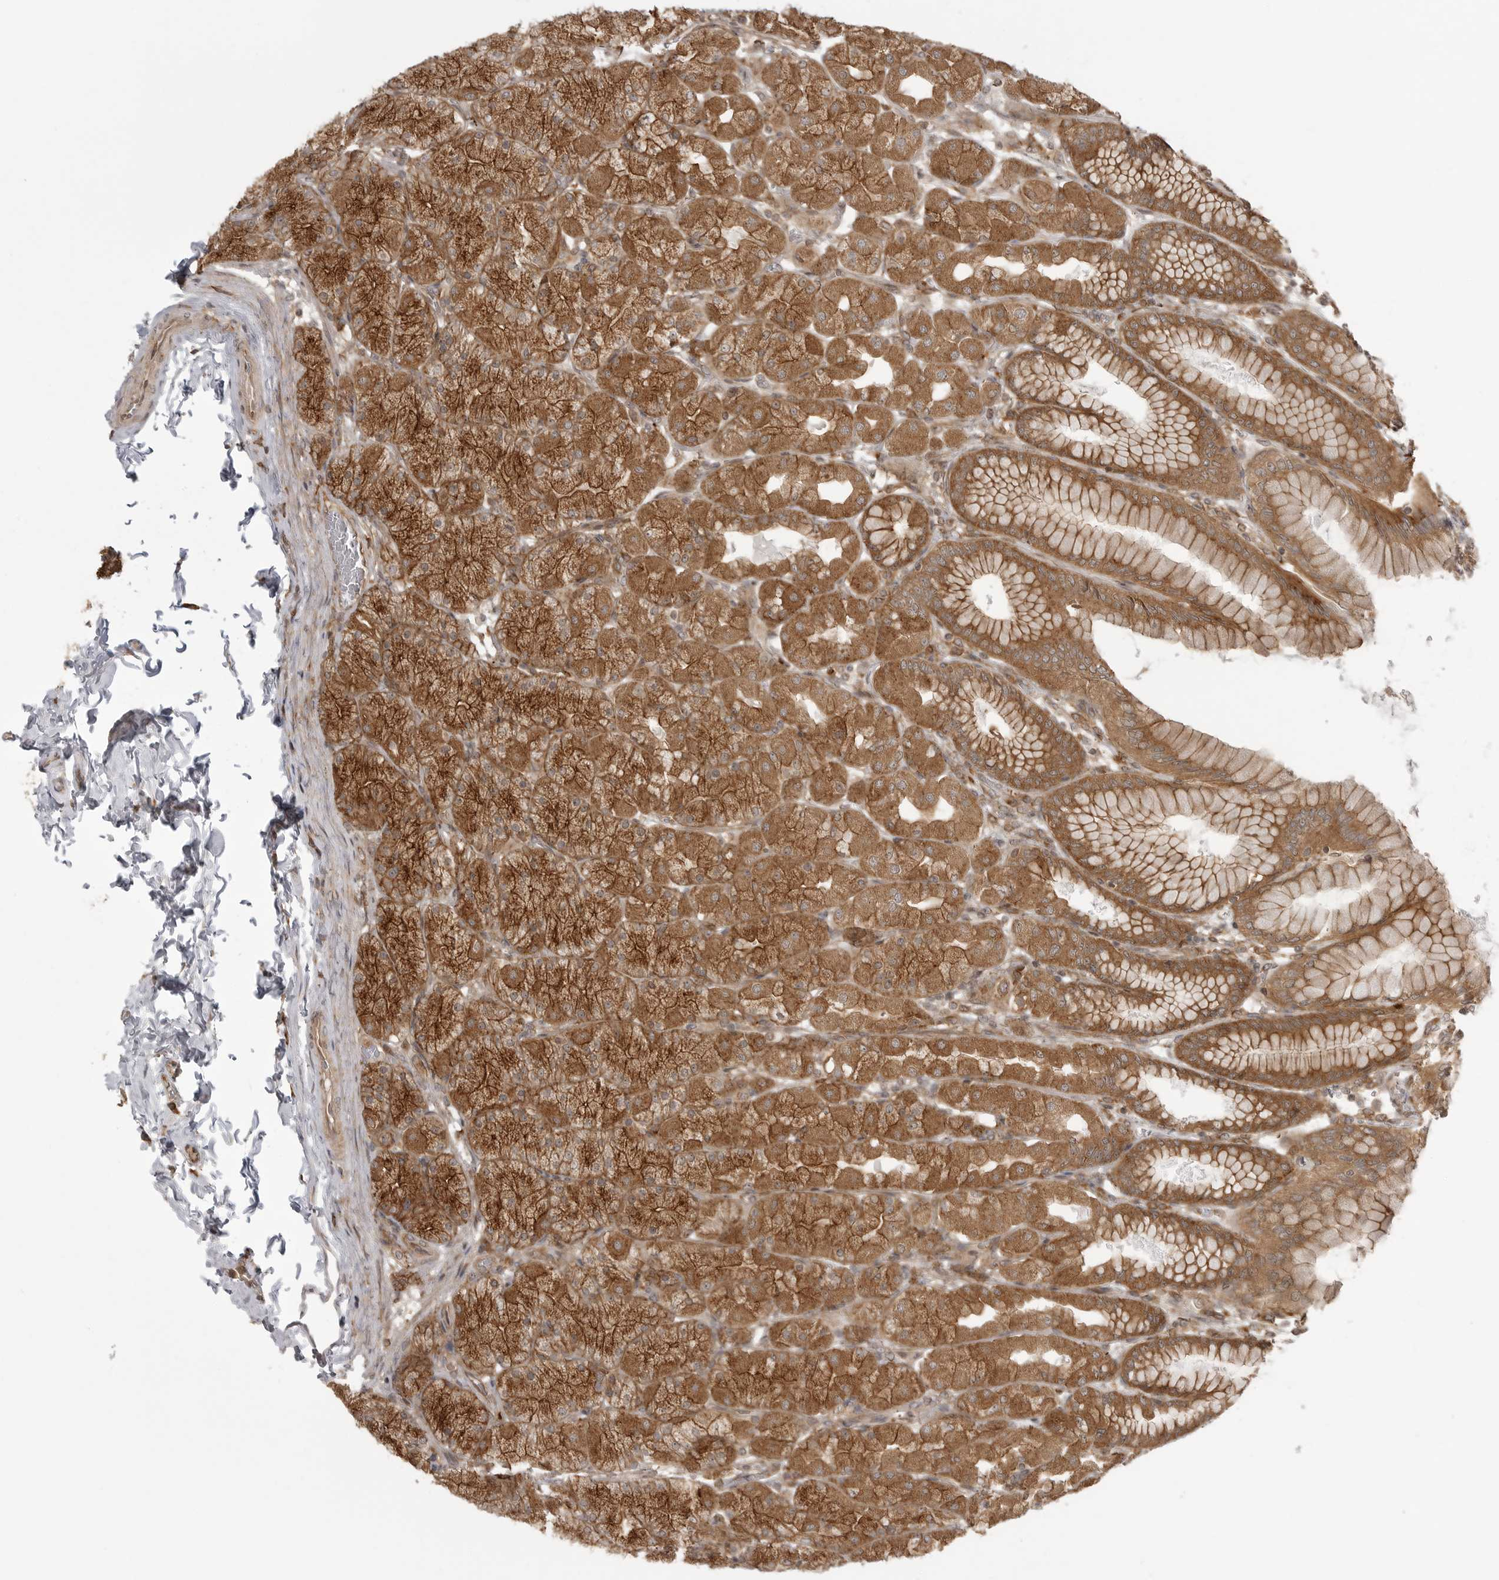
{"staining": {"intensity": "strong", "quantity": ">75%", "location": "cytoplasmic/membranous"}, "tissue": "stomach", "cell_type": "Glandular cells", "image_type": "normal", "snomed": [{"axis": "morphology", "description": "Normal tissue, NOS"}, {"axis": "topography", "description": "Stomach, upper"}], "caption": "Immunohistochemistry (IHC) of unremarkable human stomach demonstrates high levels of strong cytoplasmic/membranous expression in about >75% of glandular cells. The staining is performed using DAB brown chromogen to label protein expression. The nuclei are counter-stained blue using hematoxylin.", "gene": "FAT3", "patient": {"sex": "female", "age": 56}}